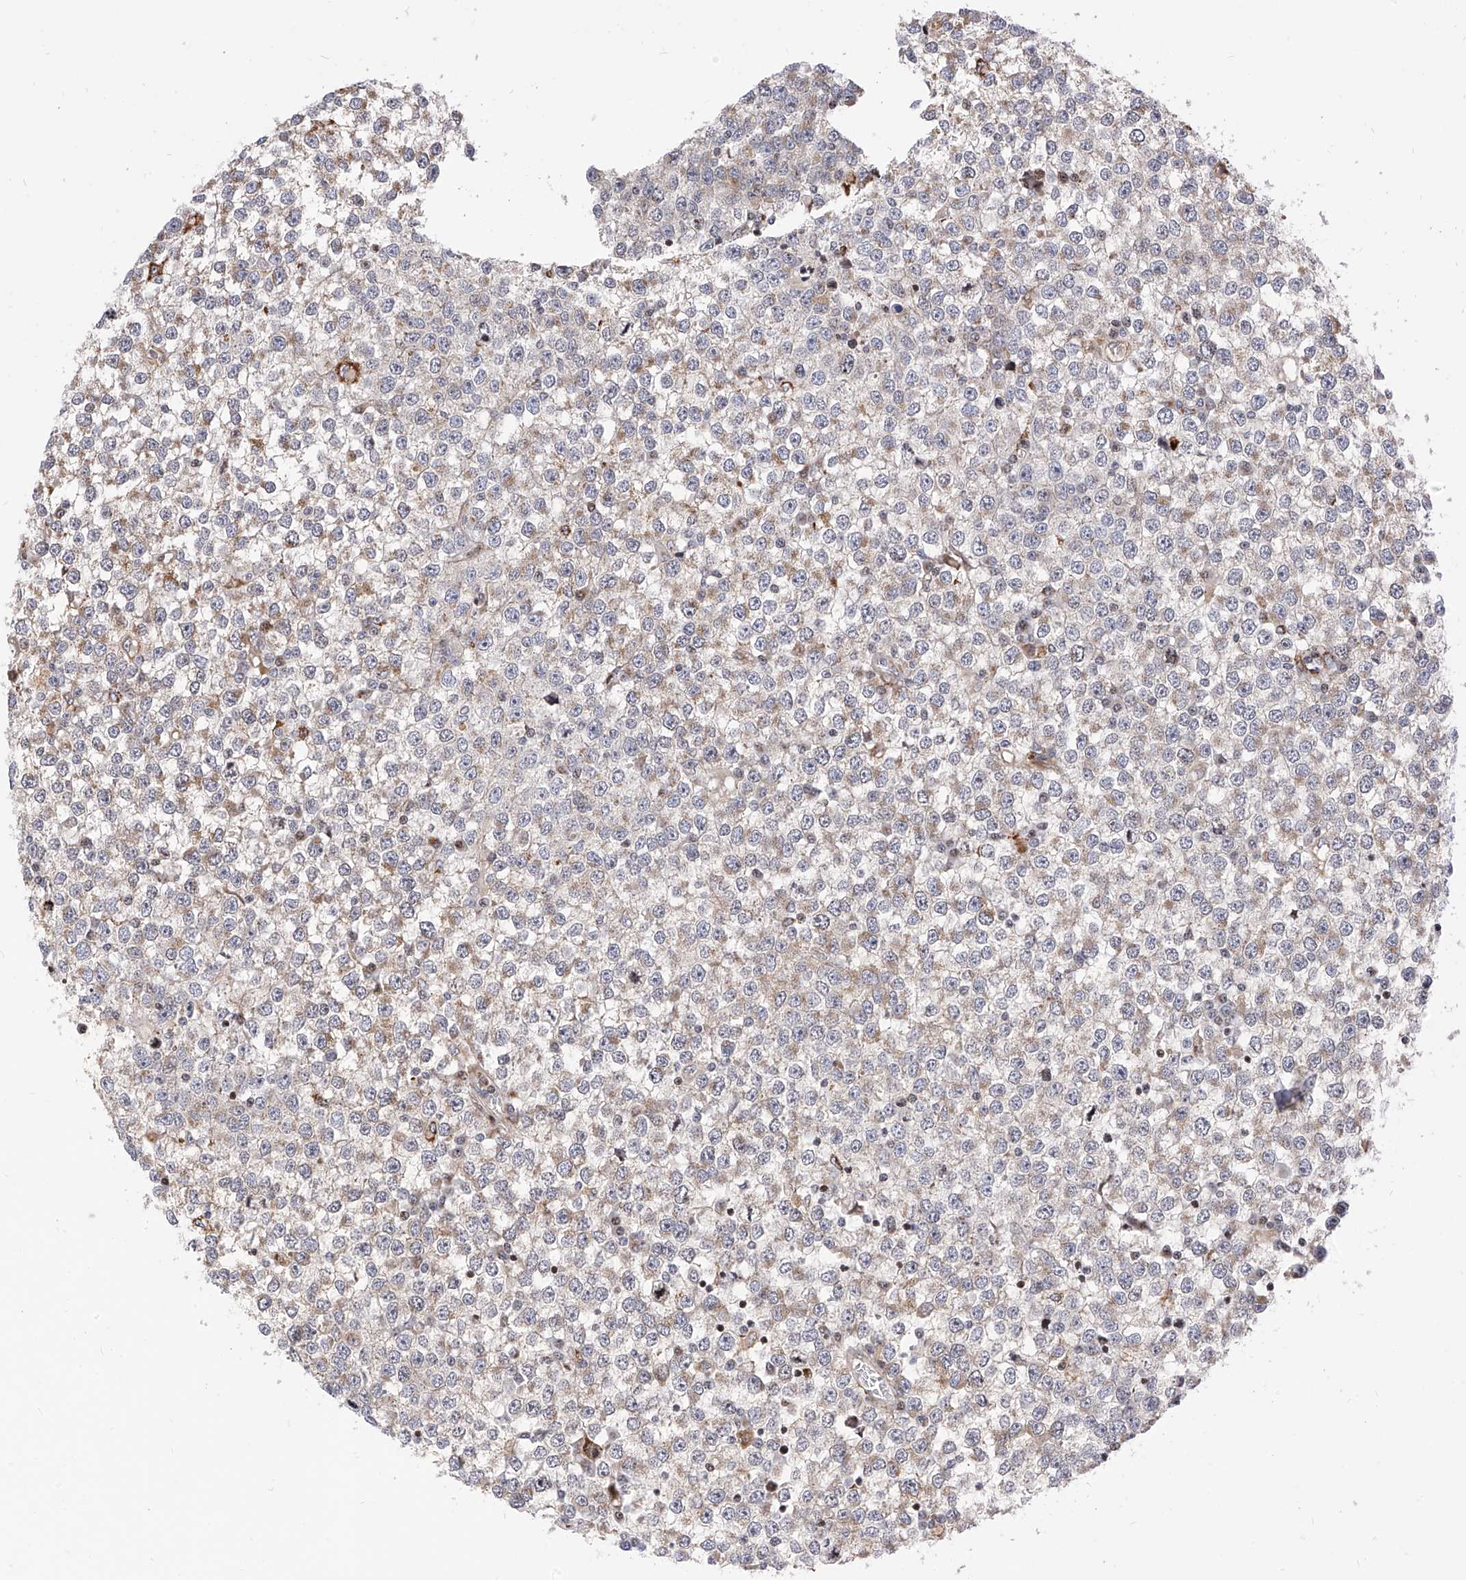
{"staining": {"intensity": "weak", "quantity": "25%-75%", "location": "cytoplasmic/membranous"}, "tissue": "testis cancer", "cell_type": "Tumor cells", "image_type": "cancer", "snomed": [{"axis": "morphology", "description": "Seminoma, NOS"}, {"axis": "topography", "description": "Testis"}], "caption": "Weak cytoplasmic/membranous expression is present in approximately 25%-75% of tumor cells in testis cancer (seminoma).", "gene": "TTLL8", "patient": {"sex": "male", "age": 65}}